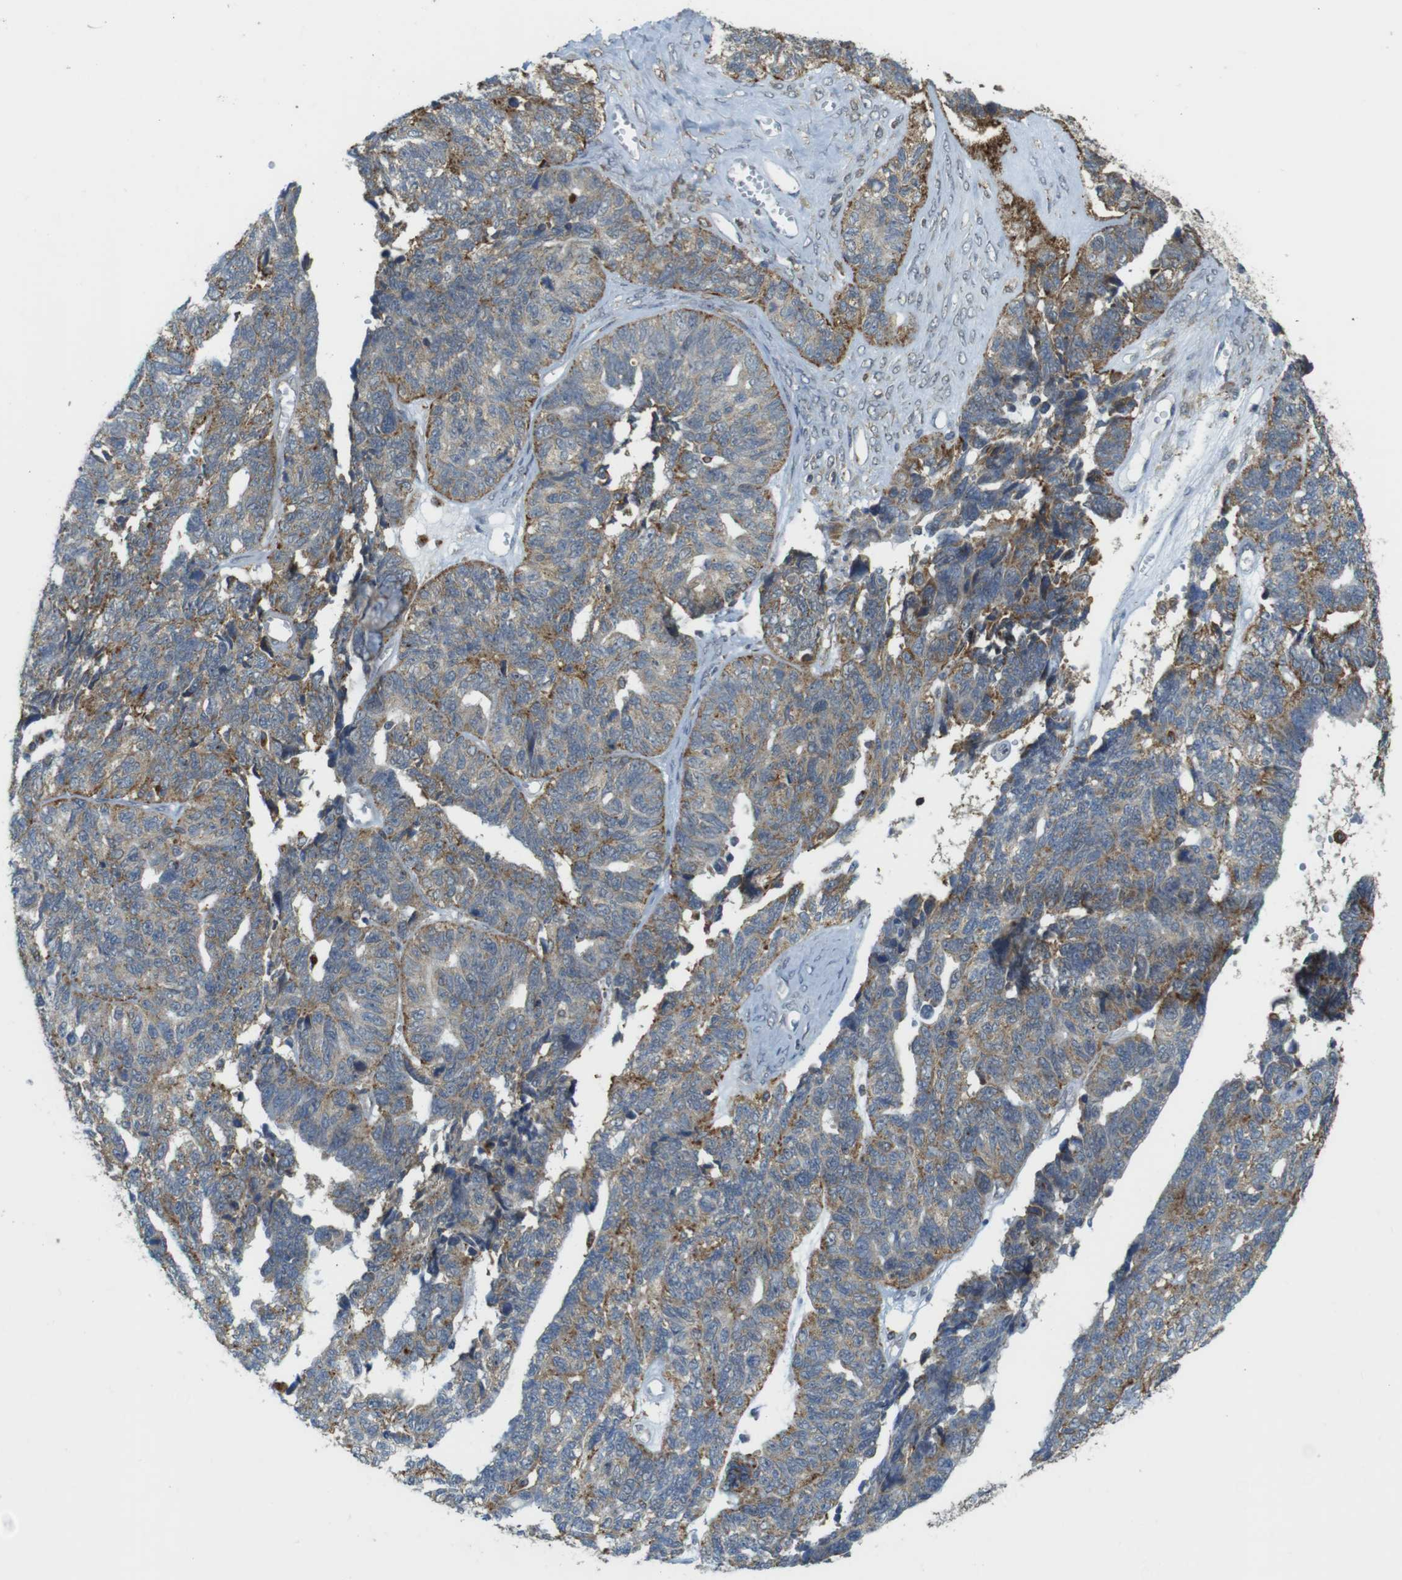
{"staining": {"intensity": "moderate", "quantity": ">75%", "location": "cytoplasmic/membranous"}, "tissue": "ovarian cancer", "cell_type": "Tumor cells", "image_type": "cancer", "snomed": [{"axis": "morphology", "description": "Cystadenocarcinoma, serous, NOS"}, {"axis": "topography", "description": "Ovary"}], "caption": "Human ovarian serous cystadenocarcinoma stained with a protein marker demonstrates moderate staining in tumor cells.", "gene": "BRI3BP", "patient": {"sex": "female", "age": 79}}